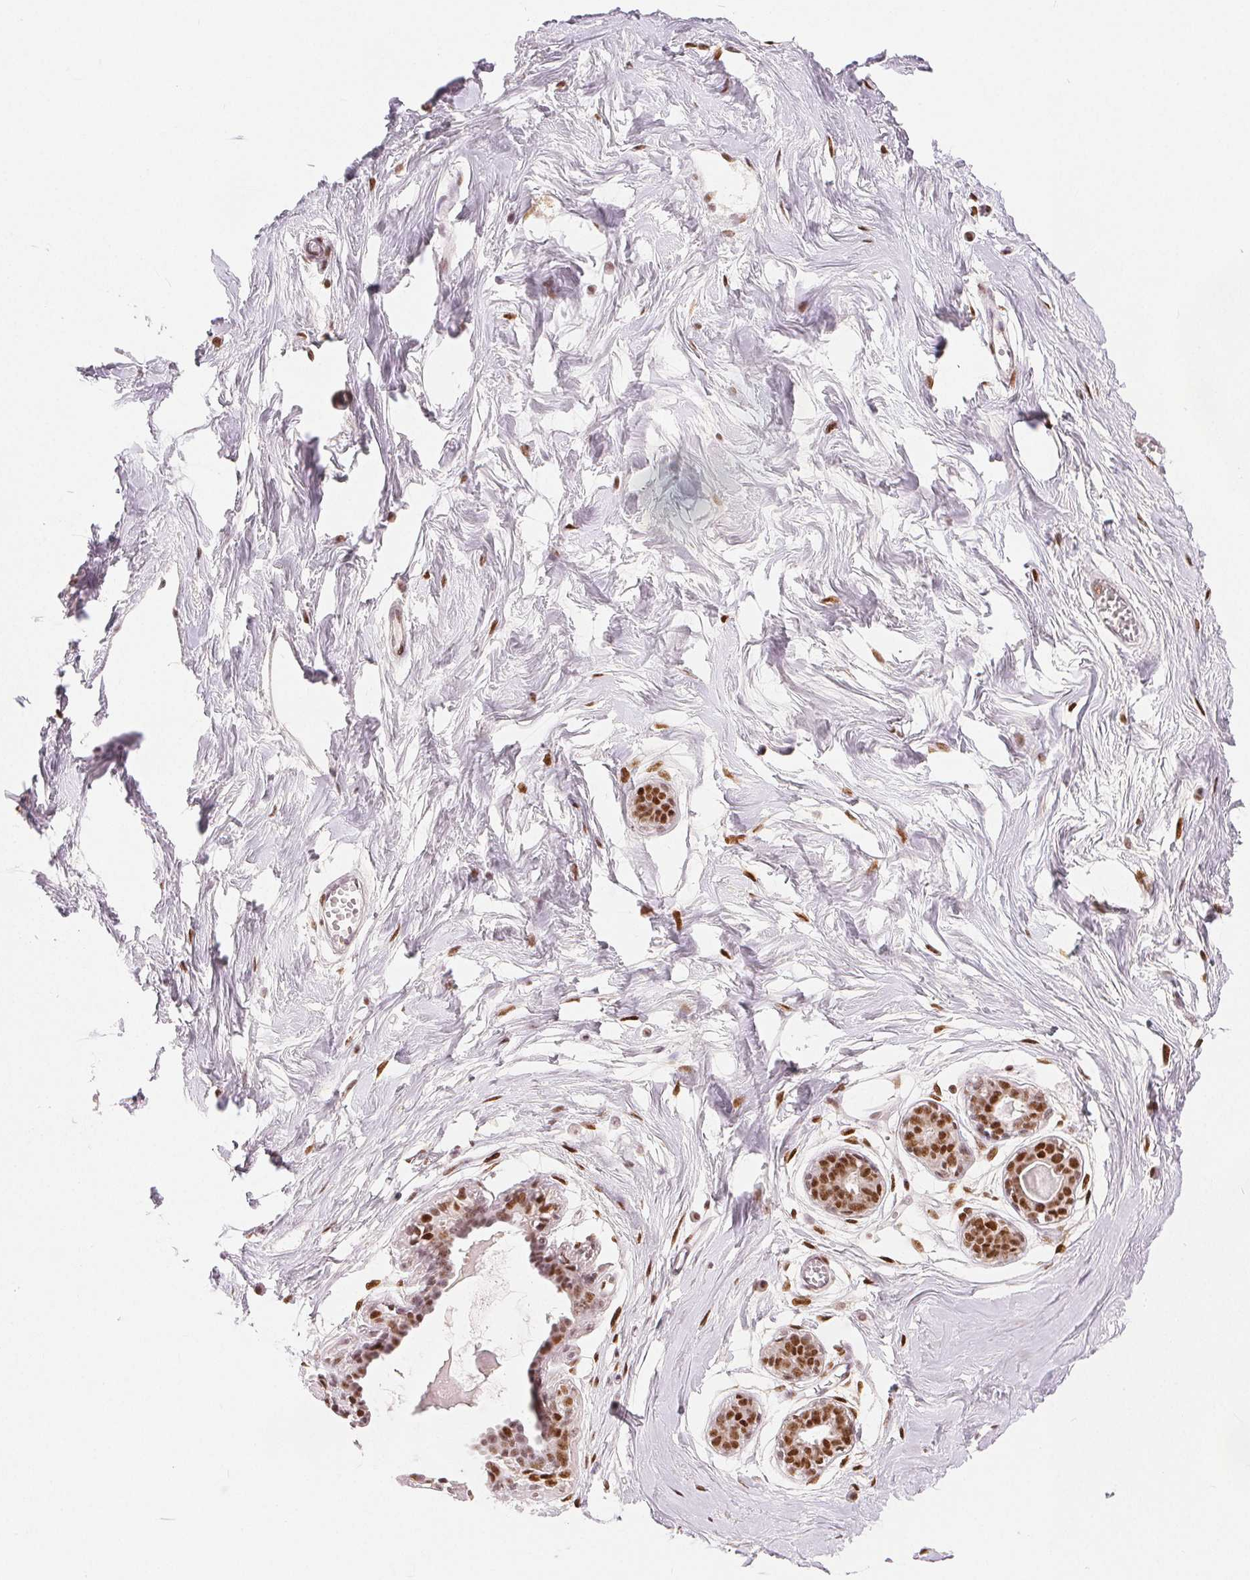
{"staining": {"intensity": "moderate", "quantity": ">75%", "location": "nuclear"}, "tissue": "breast", "cell_type": "Adipocytes", "image_type": "normal", "snomed": [{"axis": "morphology", "description": "Normal tissue, NOS"}, {"axis": "topography", "description": "Breast"}], "caption": "High-magnification brightfield microscopy of unremarkable breast stained with DAB (brown) and counterstained with hematoxylin (blue). adipocytes exhibit moderate nuclear positivity is present in about>75% of cells.", "gene": "ZNF703", "patient": {"sex": "female", "age": 45}}